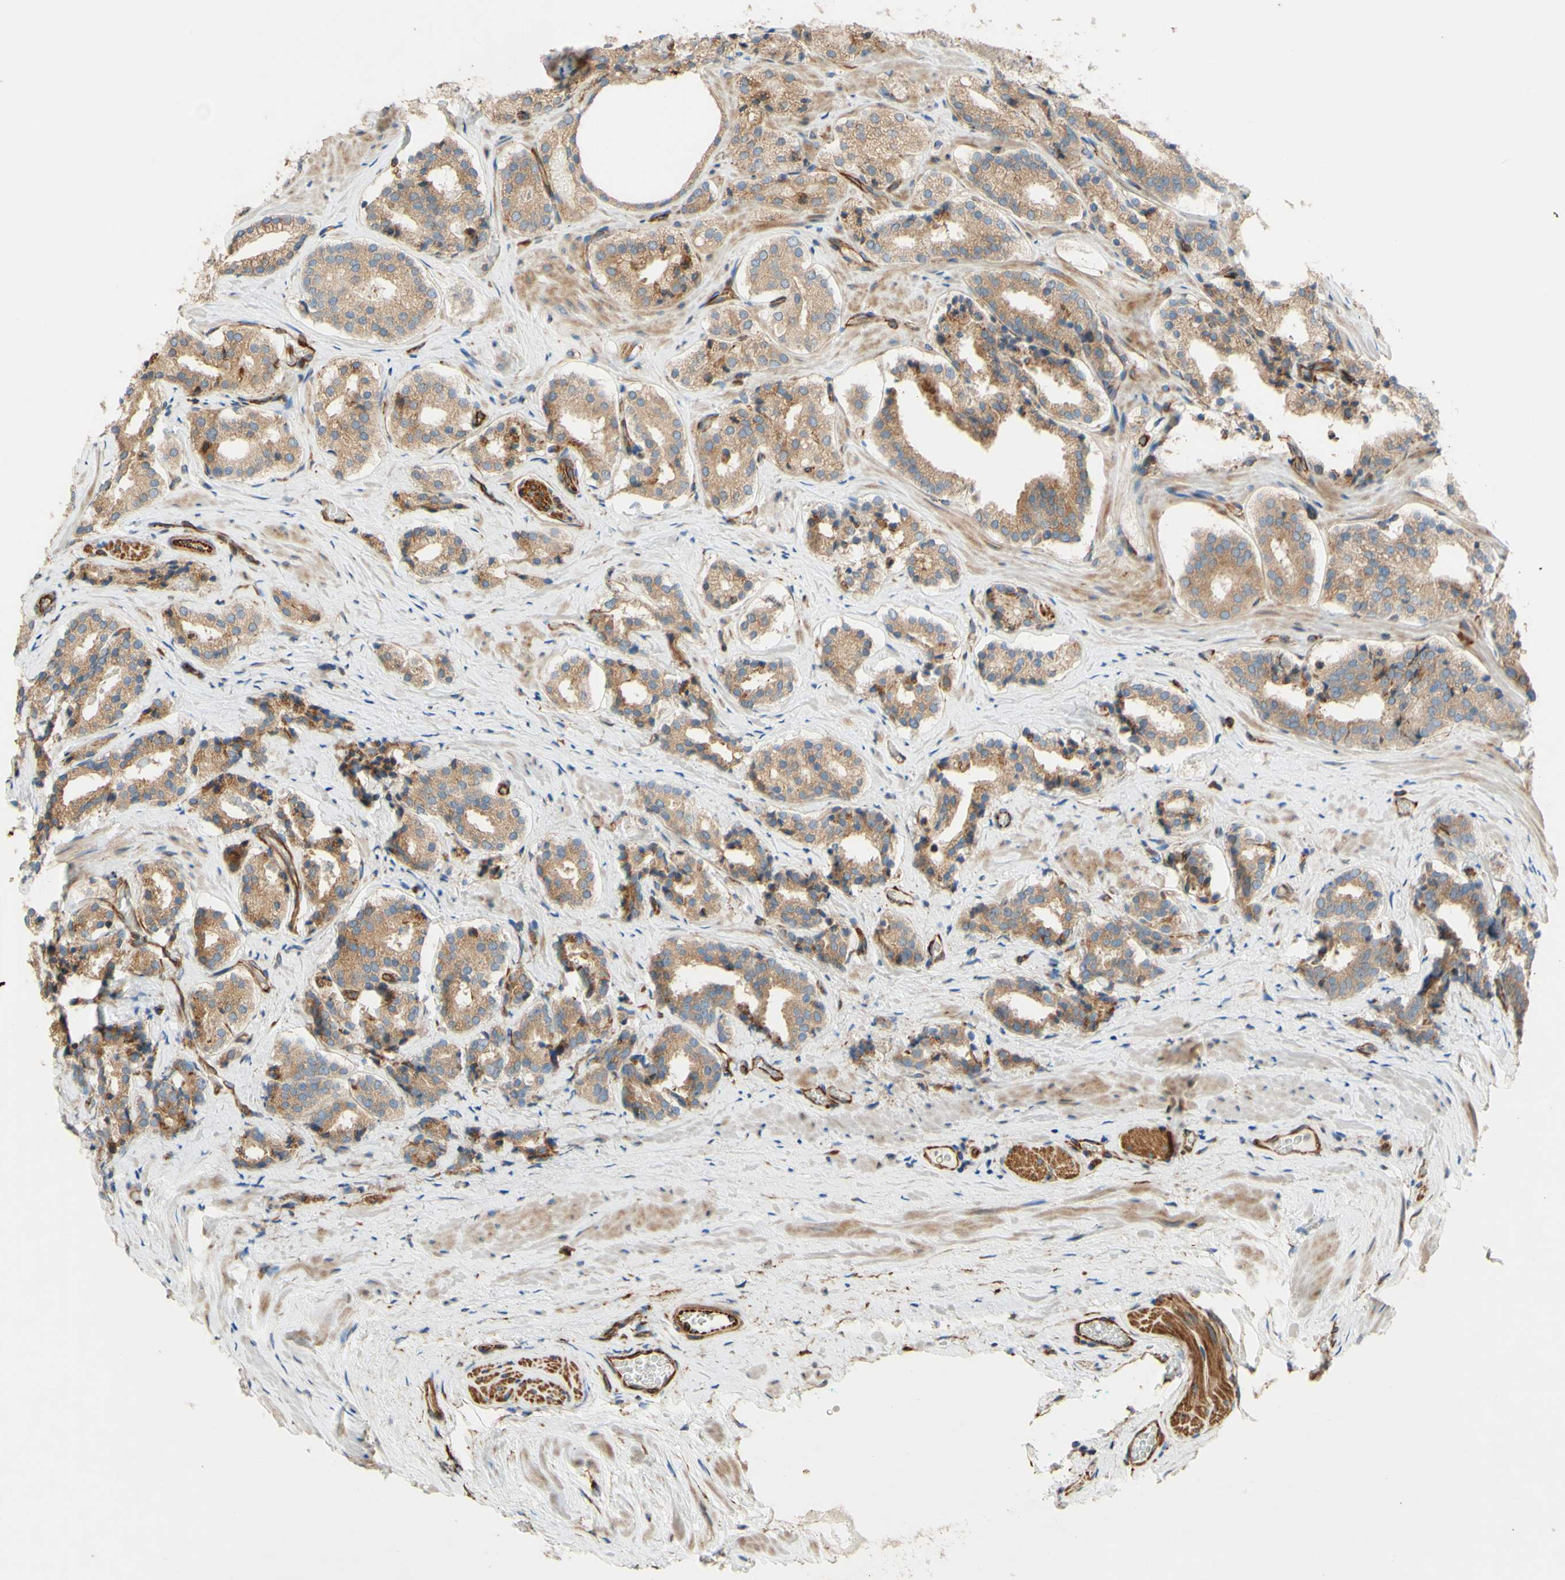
{"staining": {"intensity": "moderate", "quantity": ">75%", "location": "cytoplasmic/membranous"}, "tissue": "prostate cancer", "cell_type": "Tumor cells", "image_type": "cancer", "snomed": [{"axis": "morphology", "description": "Adenocarcinoma, High grade"}, {"axis": "topography", "description": "Prostate"}], "caption": "Immunohistochemistry (IHC) micrograph of neoplastic tissue: human adenocarcinoma (high-grade) (prostate) stained using IHC demonstrates medium levels of moderate protein expression localized specifically in the cytoplasmic/membranous of tumor cells, appearing as a cytoplasmic/membranous brown color.", "gene": "C1orf43", "patient": {"sex": "male", "age": 60}}